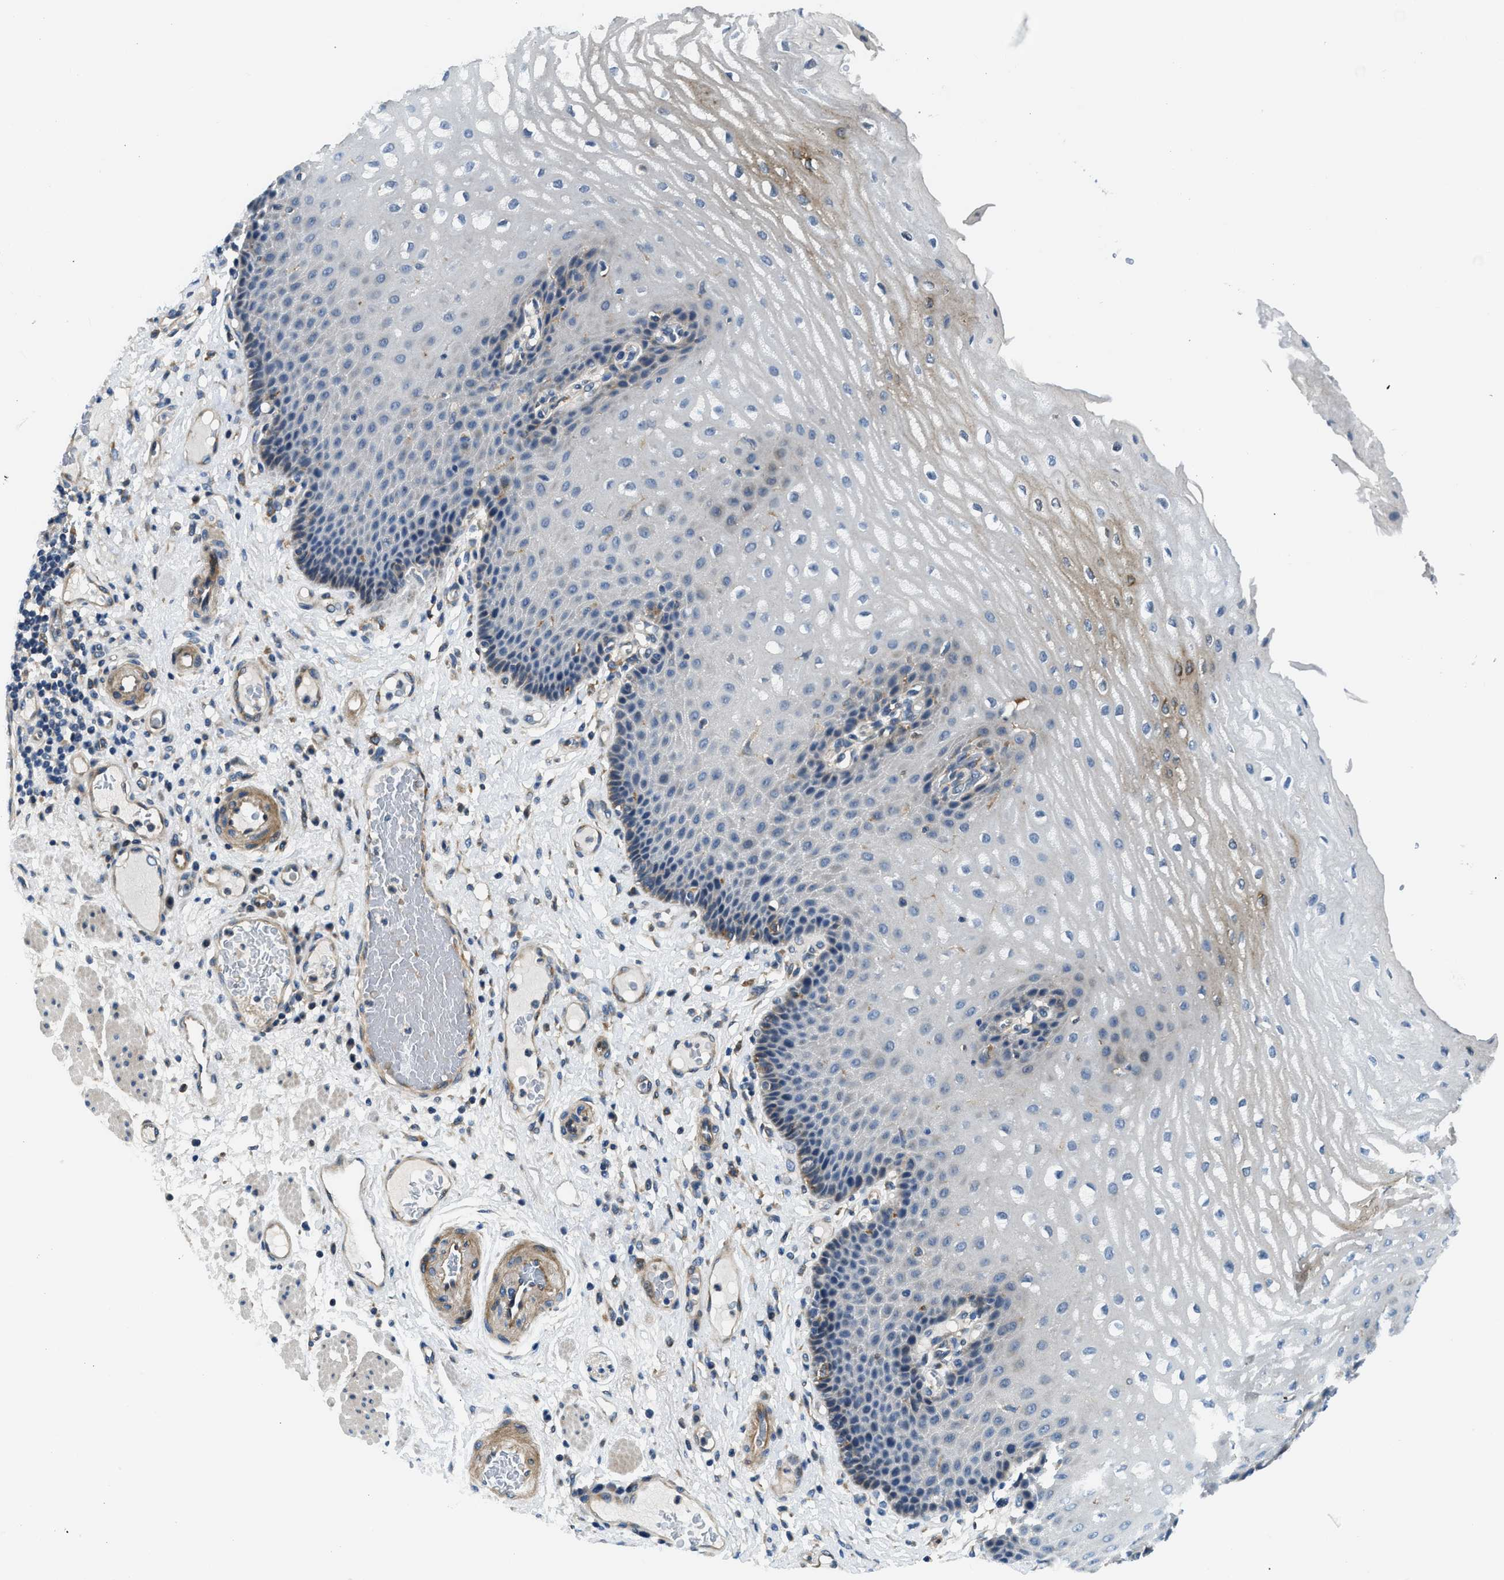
{"staining": {"intensity": "moderate", "quantity": "<25%", "location": "cytoplasmic/membranous"}, "tissue": "esophagus", "cell_type": "Squamous epithelial cells", "image_type": "normal", "snomed": [{"axis": "morphology", "description": "Normal tissue, NOS"}, {"axis": "topography", "description": "Esophagus"}], "caption": "Protein expression analysis of normal esophagus exhibits moderate cytoplasmic/membranous expression in about <25% of squamous epithelial cells.", "gene": "LPIN2", "patient": {"sex": "male", "age": 54}}